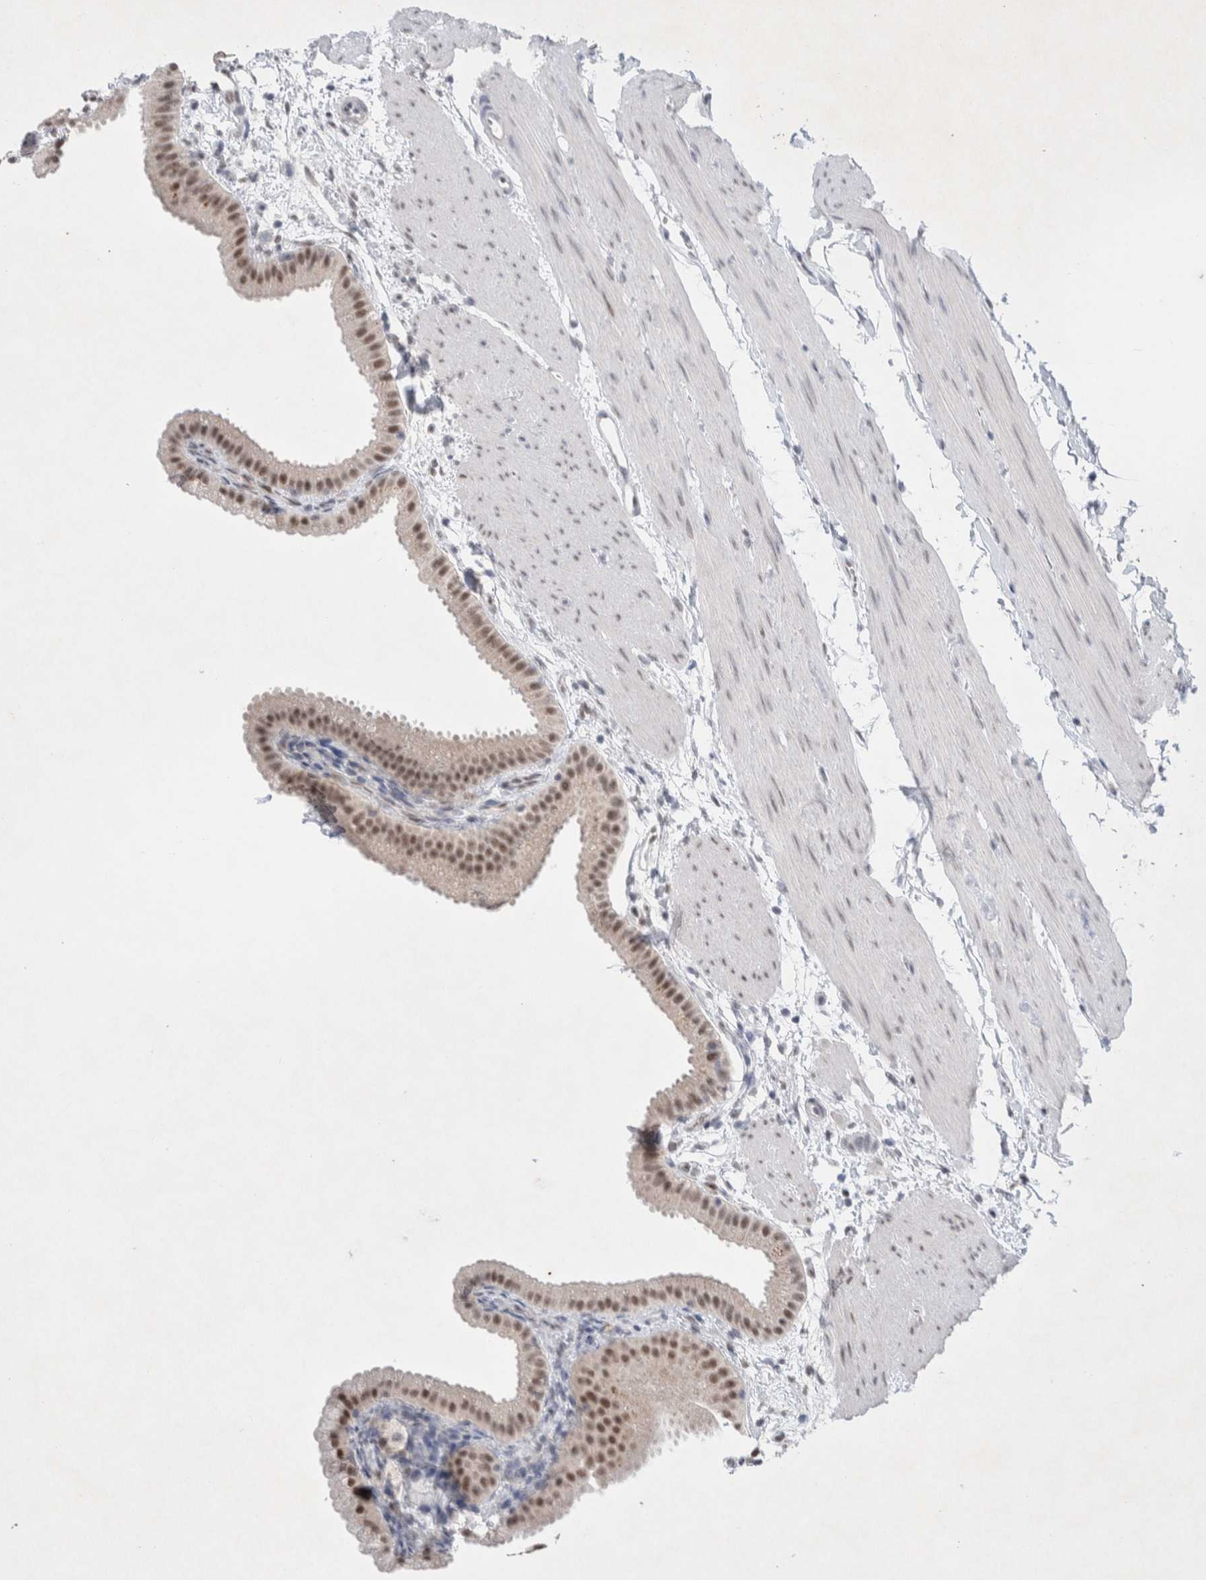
{"staining": {"intensity": "moderate", "quantity": "25%-75%", "location": "nuclear"}, "tissue": "gallbladder", "cell_type": "Glandular cells", "image_type": "normal", "snomed": [{"axis": "morphology", "description": "Normal tissue, NOS"}, {"axis": "topography", "description": "Gallbladder"}], "caption": "Immunohistochemical staining of benign gallbladder demonstrates moderate nuclear protein staining in approximately 25%-75% of glandular cells. (DAB IHC with brightfield microscopy, high magnification).", "gene": "PRMT1", "patient": {"sex": "female", "age": 64}}